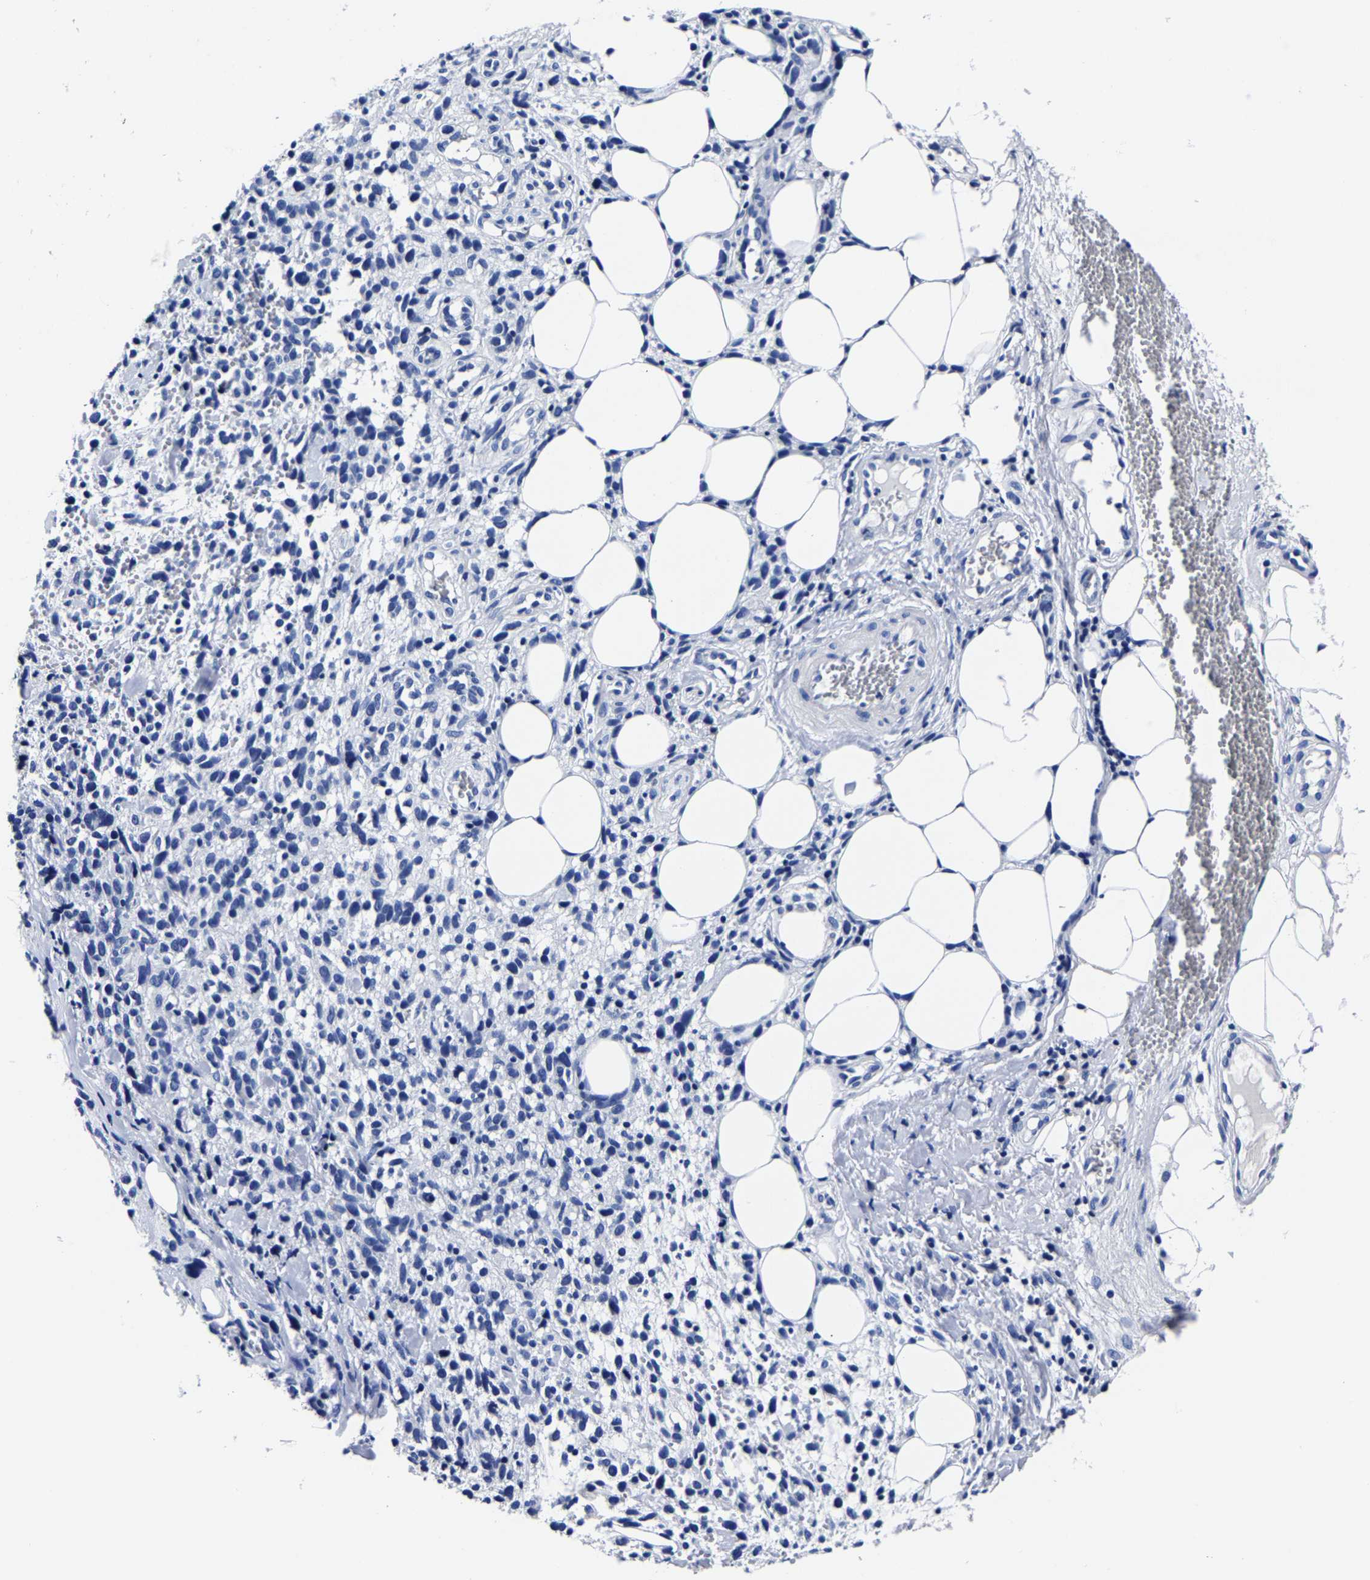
{"staining": {"intensity": "negative", "quantity": "none", "location": "none"}, "tissue": "melanoma", "cell_type": "Tumor cells", "image_type": "cancer", "snomed": [{"axis": "morphology", "description": "Malignant melanoma, NOS"}, {"axis": "topography", "description": "Skin"}], "caption": "DAB (3,3'-diaminobenzidine) immunohistochemical staining of human malignant melanoma shows no significant staining in tumor cells.", "gene": "CPA2", "patient": {"sex": "female", "age": 55}}